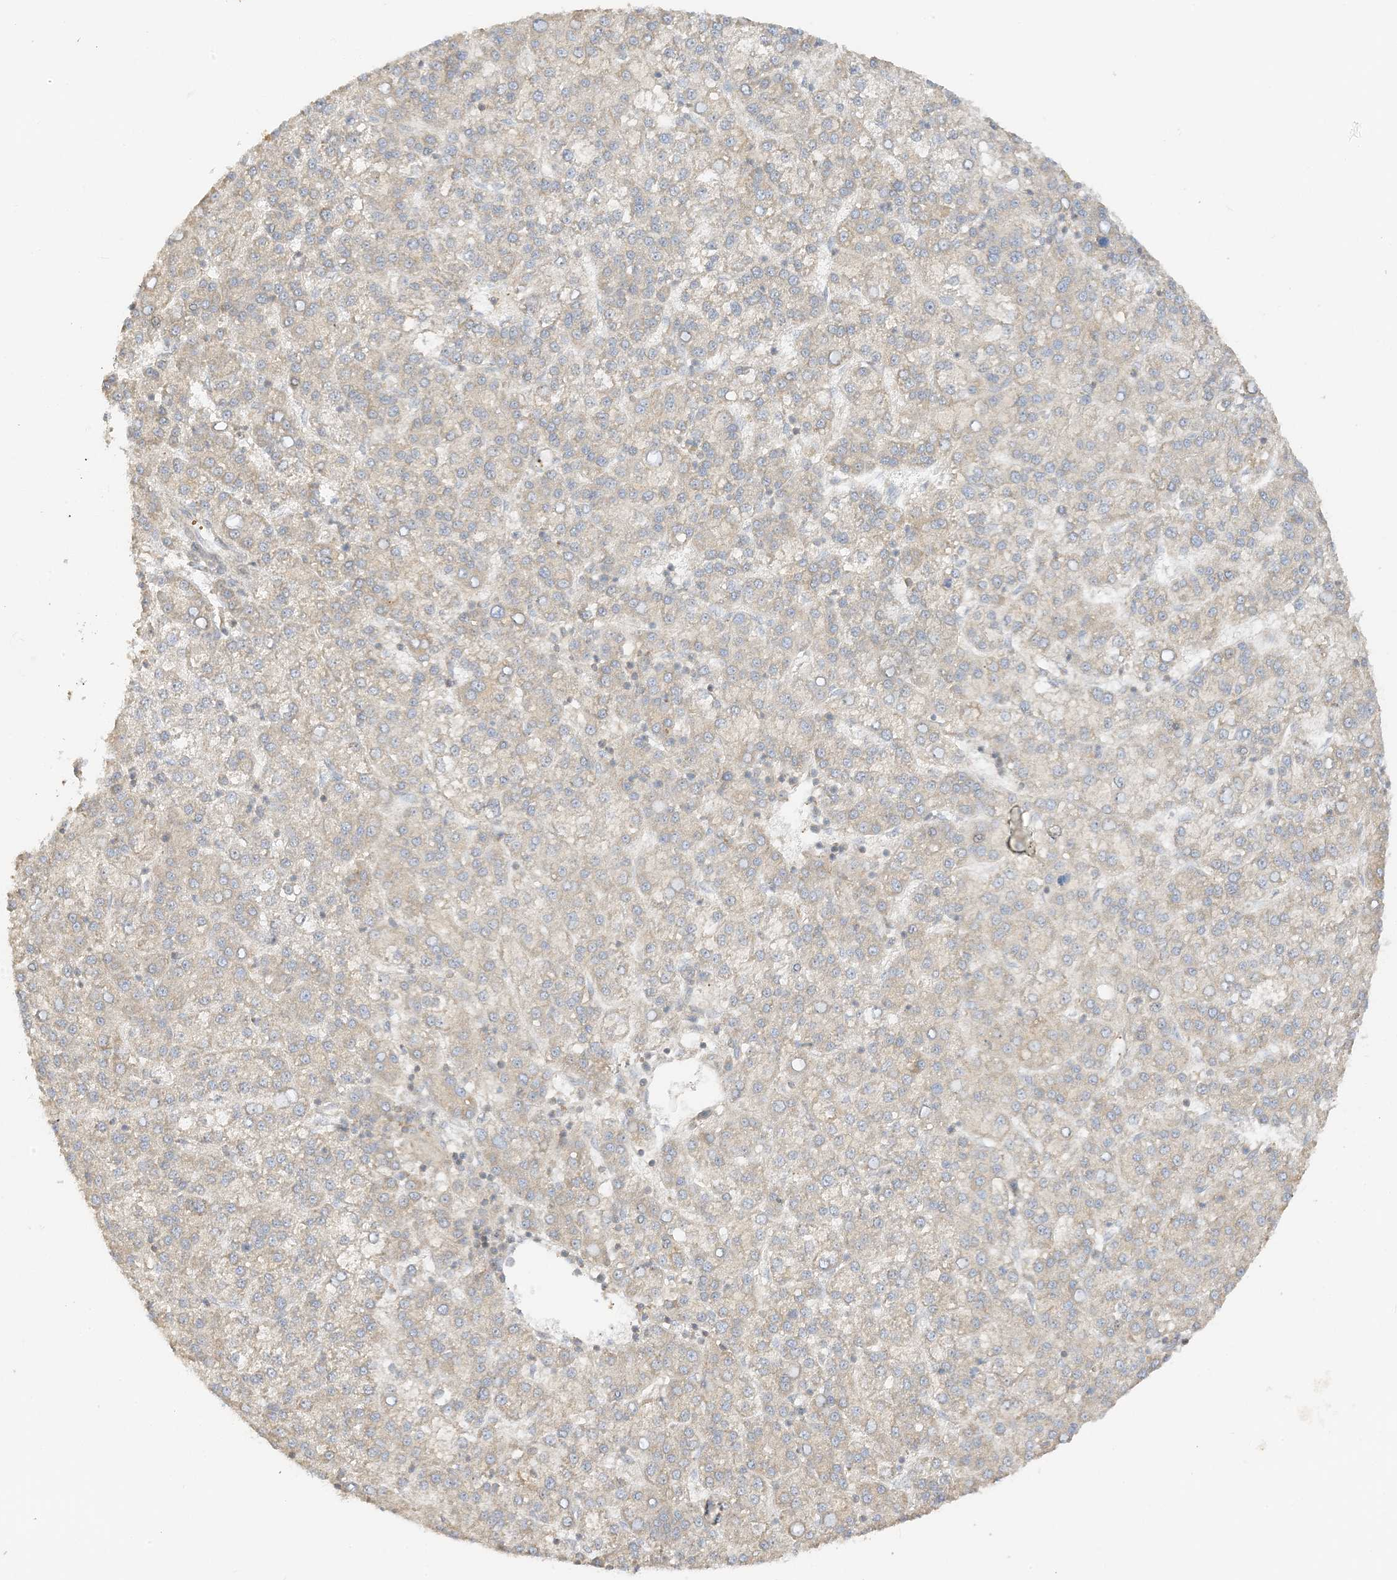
{"staining": {"intensity": "weak", "quantity": "<25%", "location": "cytoplasmic/membranous,nuclear"}, "tissue": "liver cancer", "cell_type": "Tumor cells", "image_type": "cancer", "snomed": [{"axis": "morphology", "description": "Carcinoma, Hepatocellular, NOS"}, {"axis": "topography", "description": "Liver"}], "caption": "Tumor cells show no significant staining in hepatocellular carcinoma (liver). The staining is performed using DAB brown chromogen with nuclei counter-stained in using hematoxylin.", "gene": "ETAA1", "patient": {"sex": "female", "age": 58}}